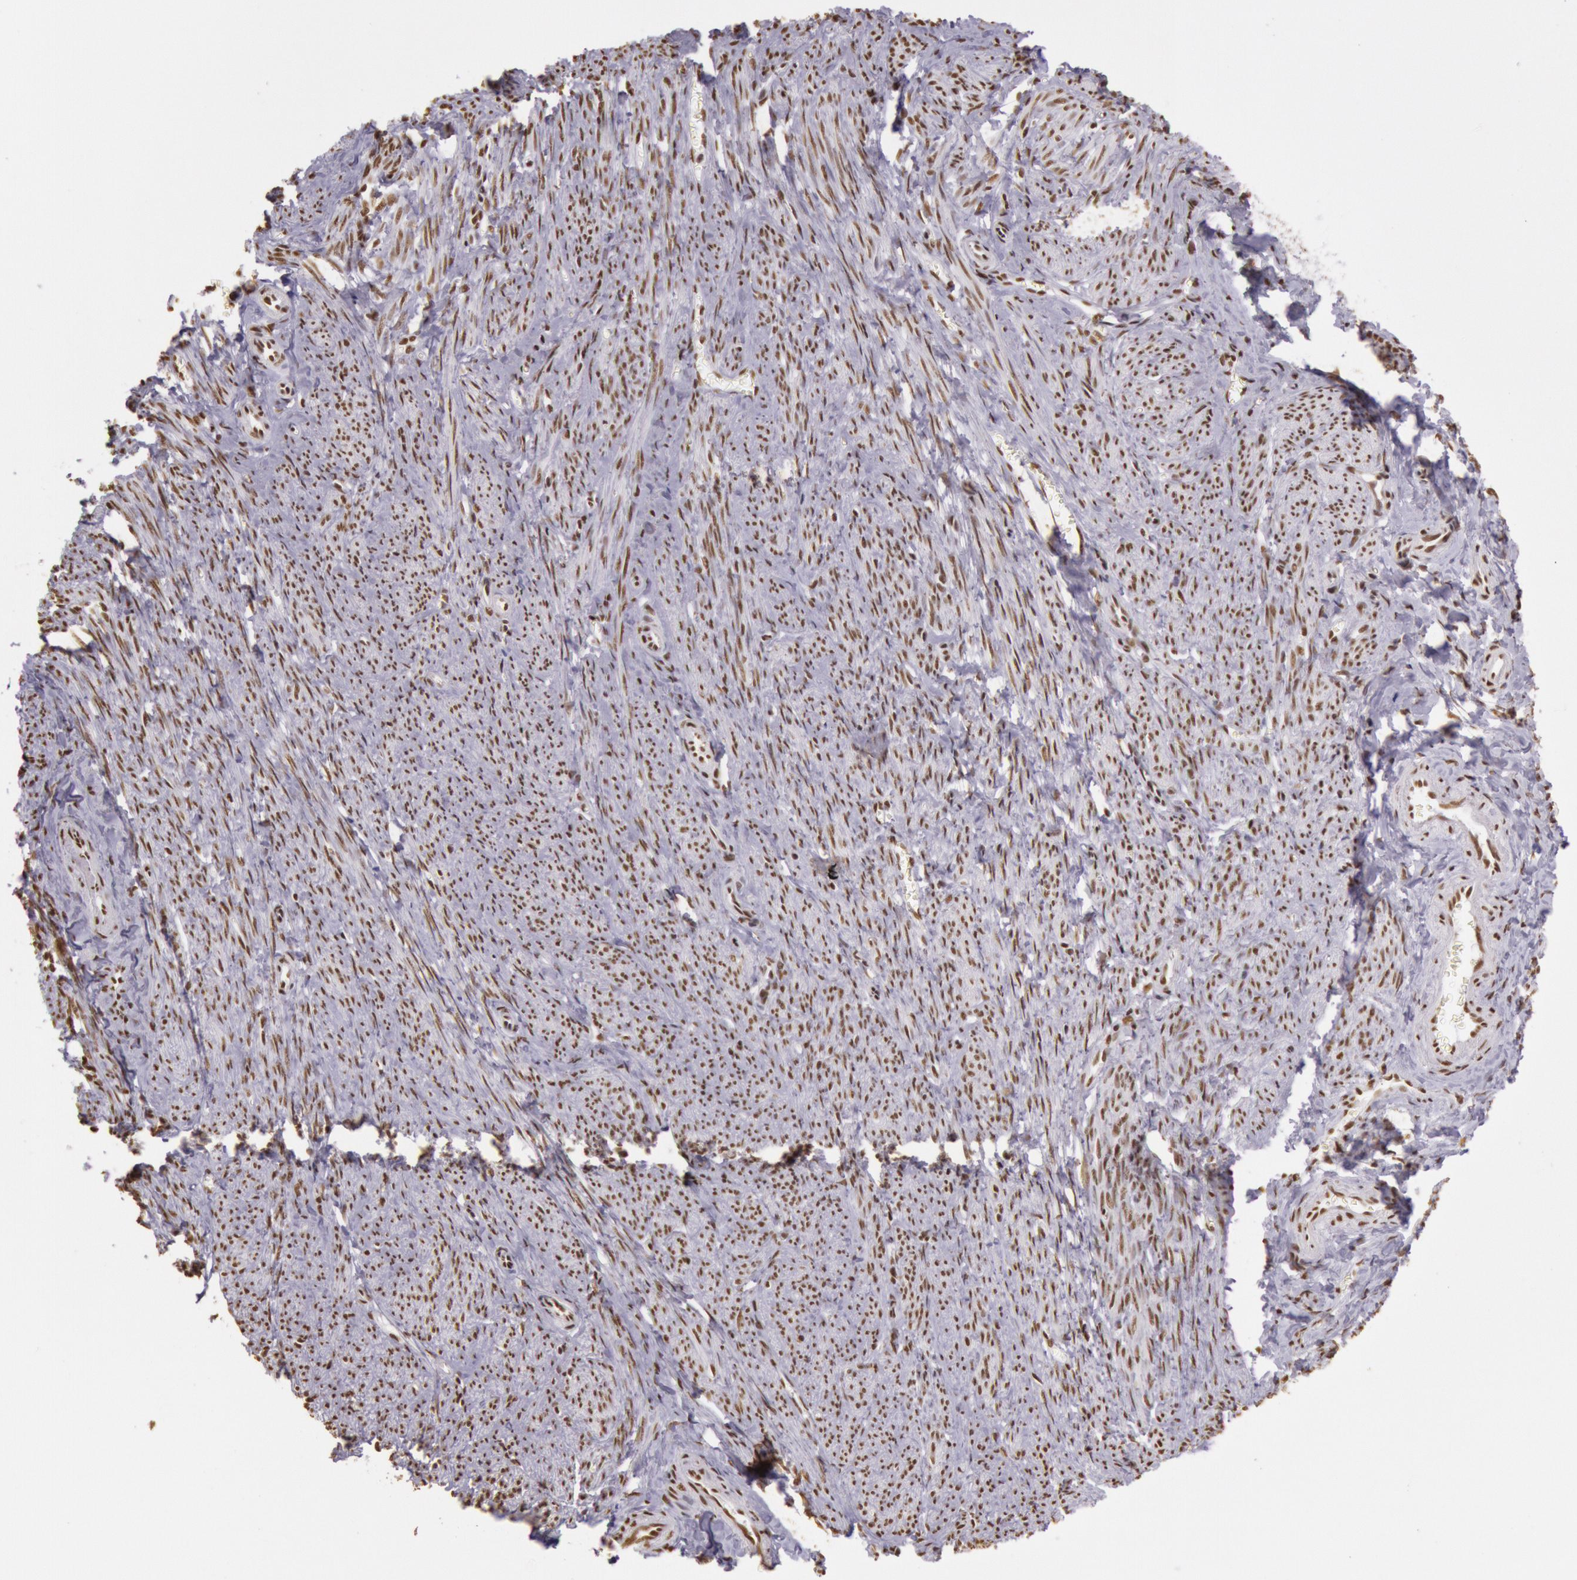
{"staining": {"intensity": "moderate", "quantity": "25%-75%", "location": "nuclear"}, "tissue": "smooth muscle", "cell_type": "Smooth muscle cells", "image_type": "normal", "snomed": [{"axis": "morphology", "description": "Normal tissue, NOS"}, {"axis": "topography", "description": "Smooth muscle"}, {"axis": "topography", "description": "Cervix"}], "caption": "Immunohistochemistry (DAB) staining of normal human smooth muscle reveals moderate nuclear protein positivity in about 25%-75% of smooth muscle cells. The staining was performed using DAB (3,3'-diaminobenzidine), with brown indicating positive protein expression. Nuclei are stained blue with hematoxylin.", "gene": "HNRNPH1", "patient": {"sex": "female", "age": 70}}